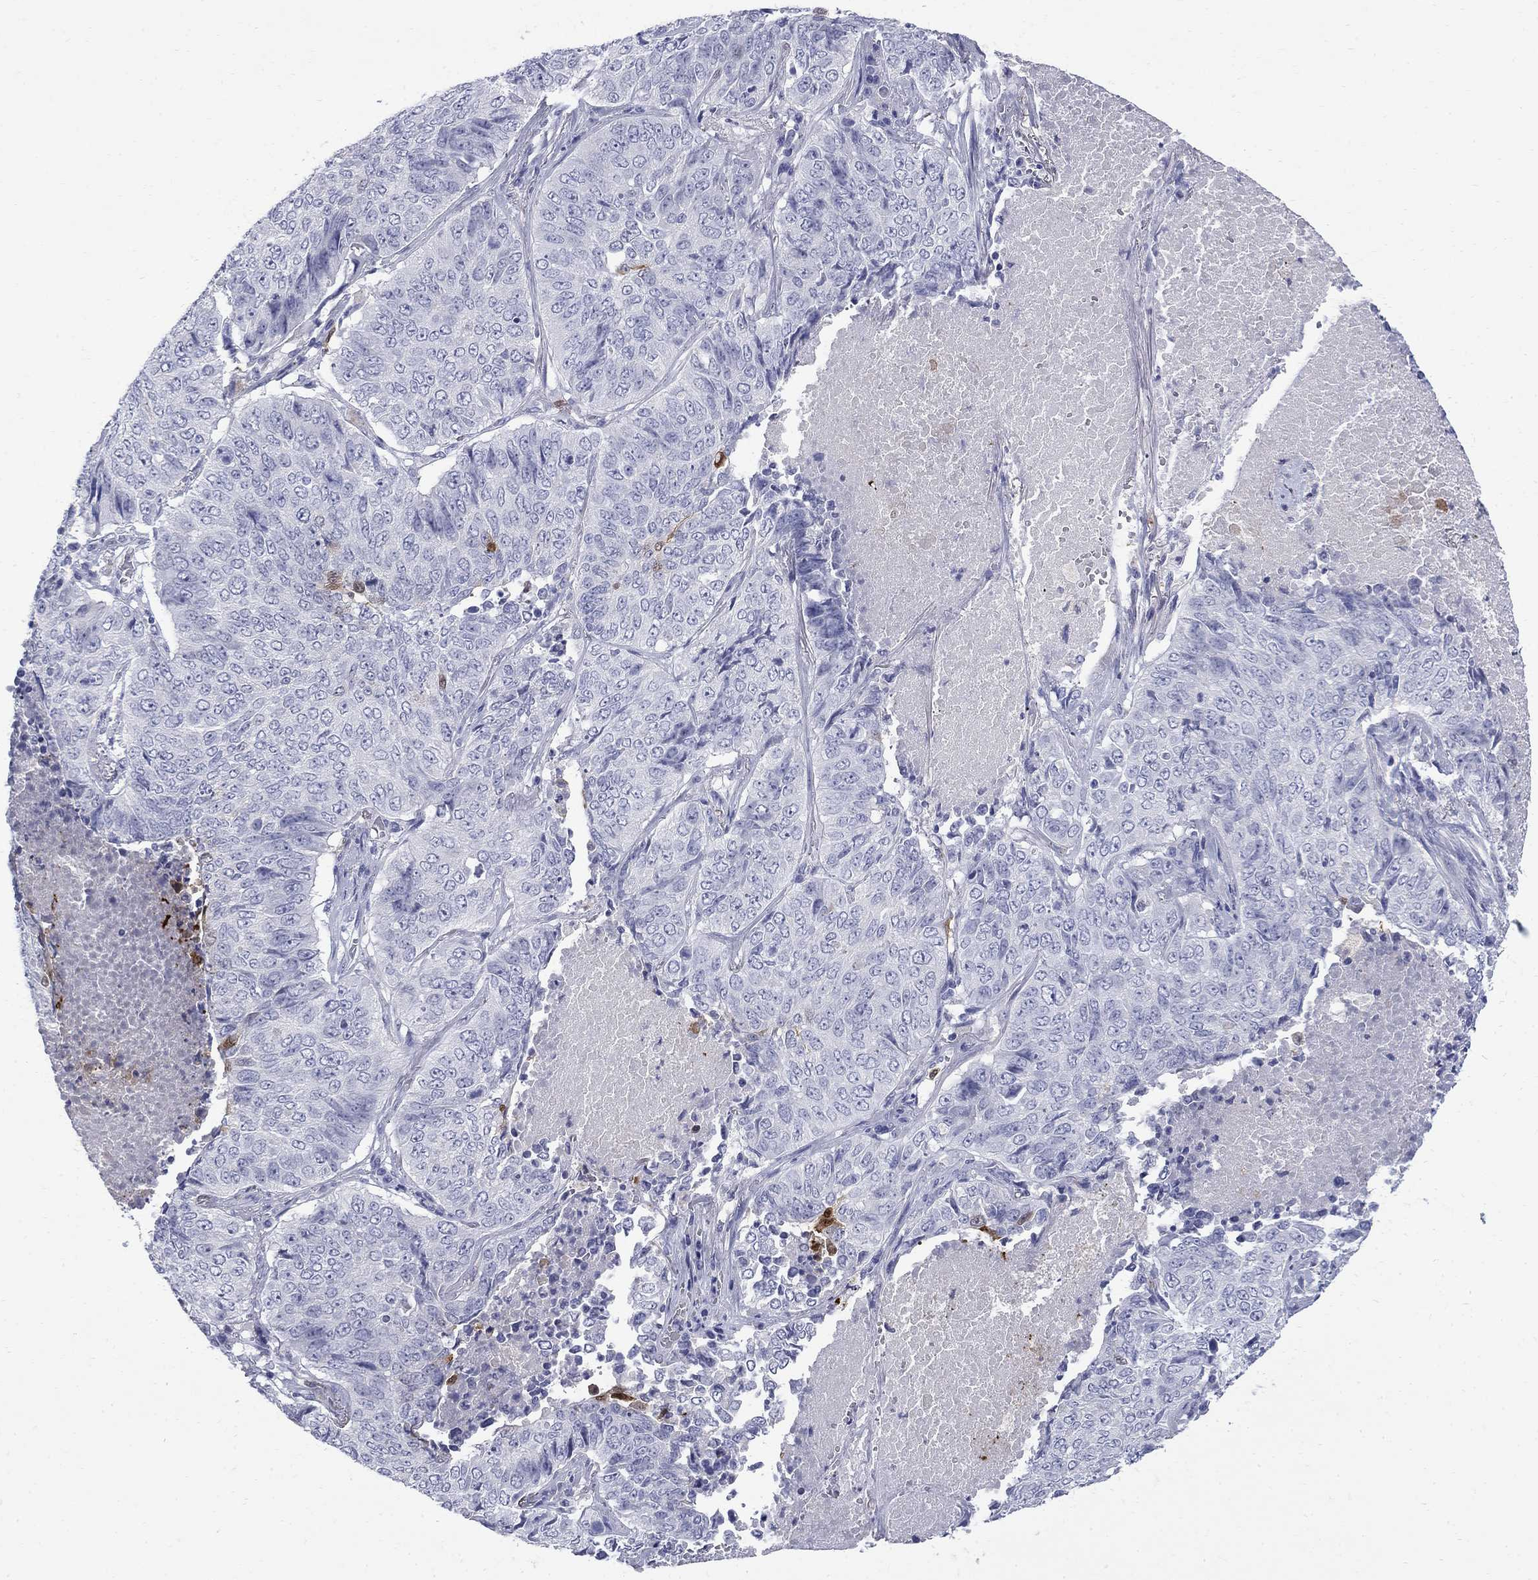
{"staining": {"intensity": "negative", "quantity": "none", "location": "none"}, "tissue": "lung cancer", "cell_type": "Tumor cells", "image_type": "cancer", "snomed": [{"axis": "morphology", "description": "Normal tissue, NOS"}, {"axis": "morphology", "description": "Squamous cell carcinoma, NOS"}, {"axis": "topography", "description": "Bronchus"}, {"axis": "topography", "description": "Lung"}], "caption": "Immunohistochemical staining of human lung cancer demonstrates no significant staining in tumor cells.", "gene": "SERPINB2", "patient": {"sex": "male", "age": 64}}